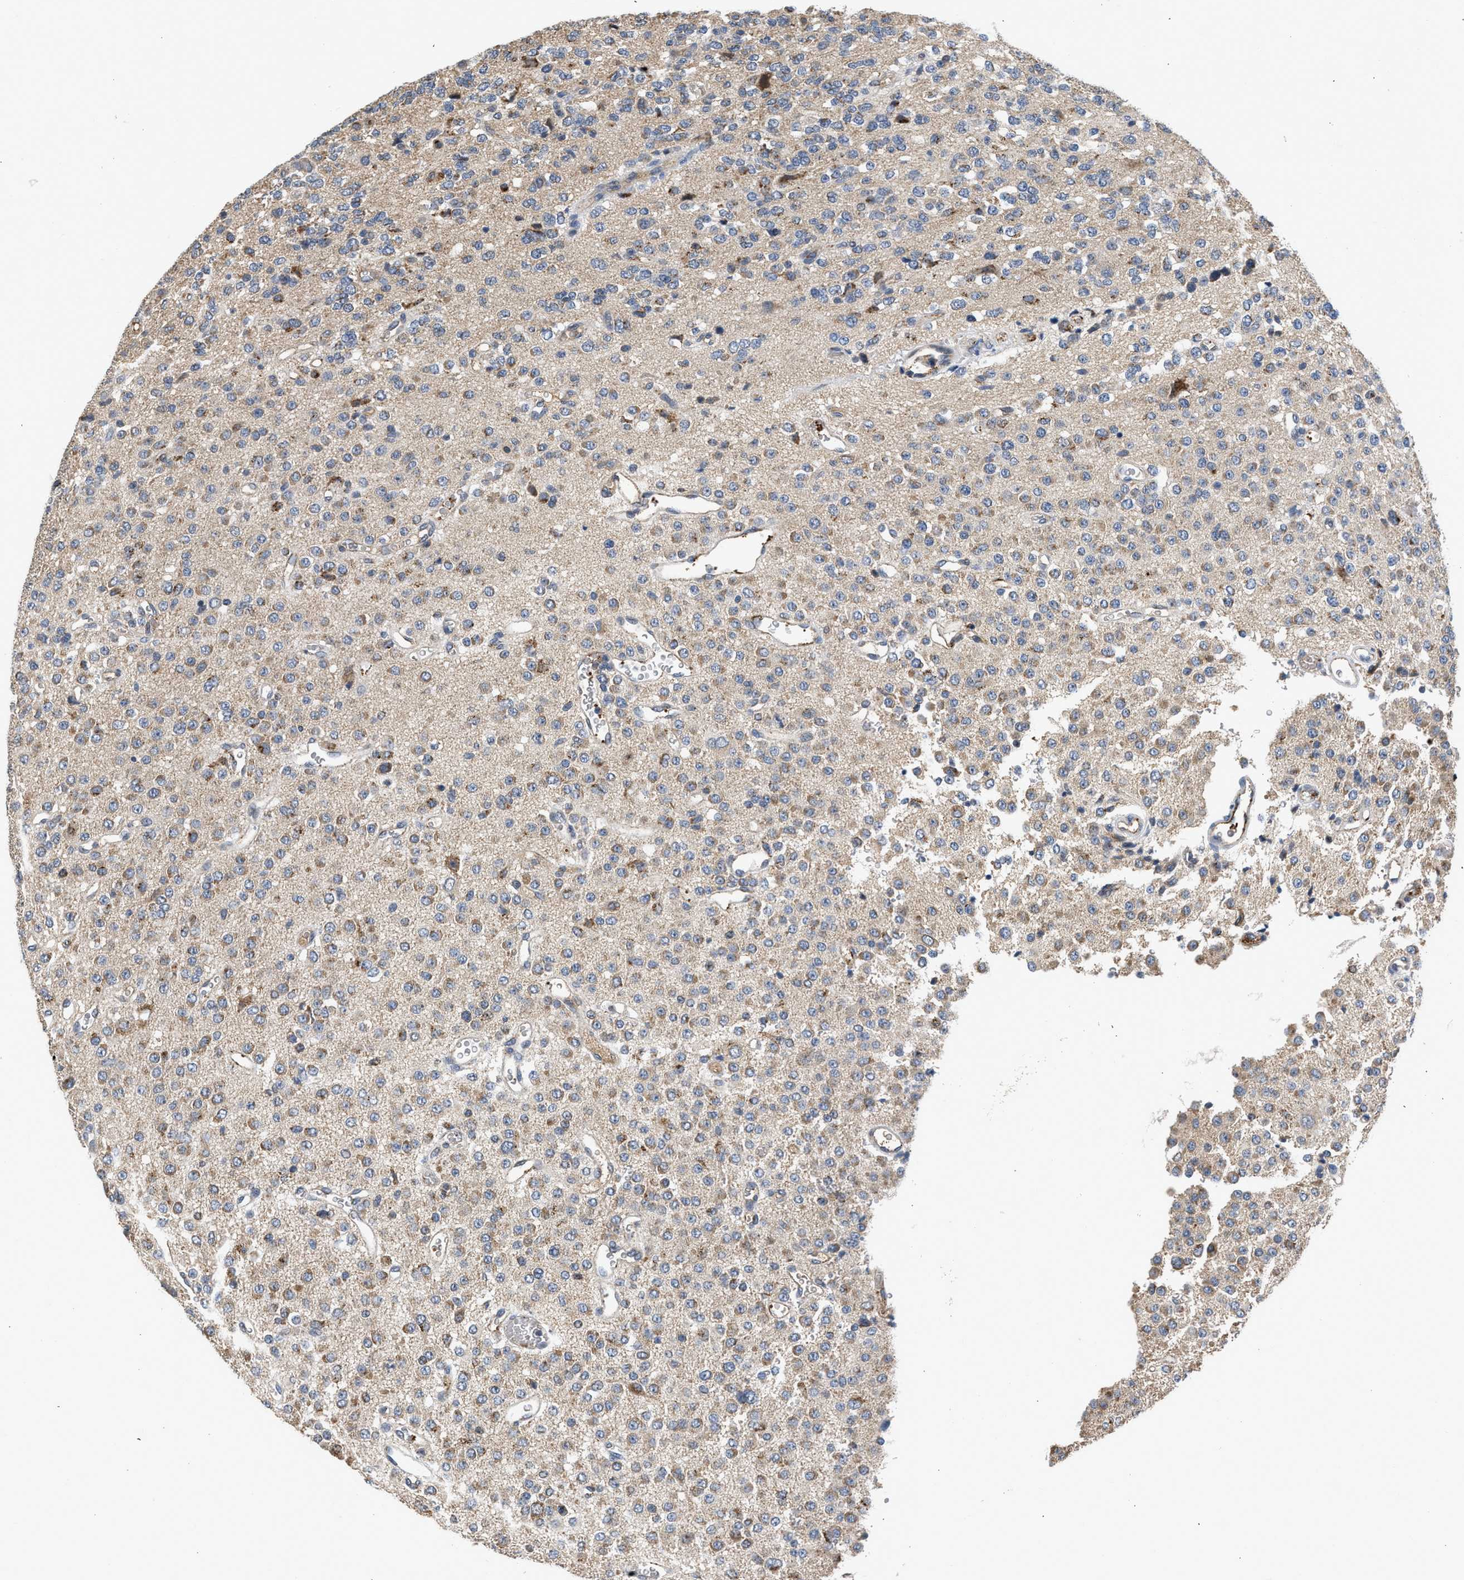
{"staining": {"intensity": "moderate", "quantity": "25%-75%", "location": "cytoplasmic/membranous"}, "tissue": "glioma", "cell_type": "Tumor cells", "image_type": "cancer", "snomed": [{"axis": "morphology", "description": "Glioma, malignant, Low grade"}, {"axis": "topography", "description": "Brain"}], "caption": "A brown stain highlights moderate cytoplasmic/membranous positivity of a protein in human malignant glioma (low-grade) tumor cells.", "gene": "PIM1", "patient": {"sex": "male", "age": 38}}